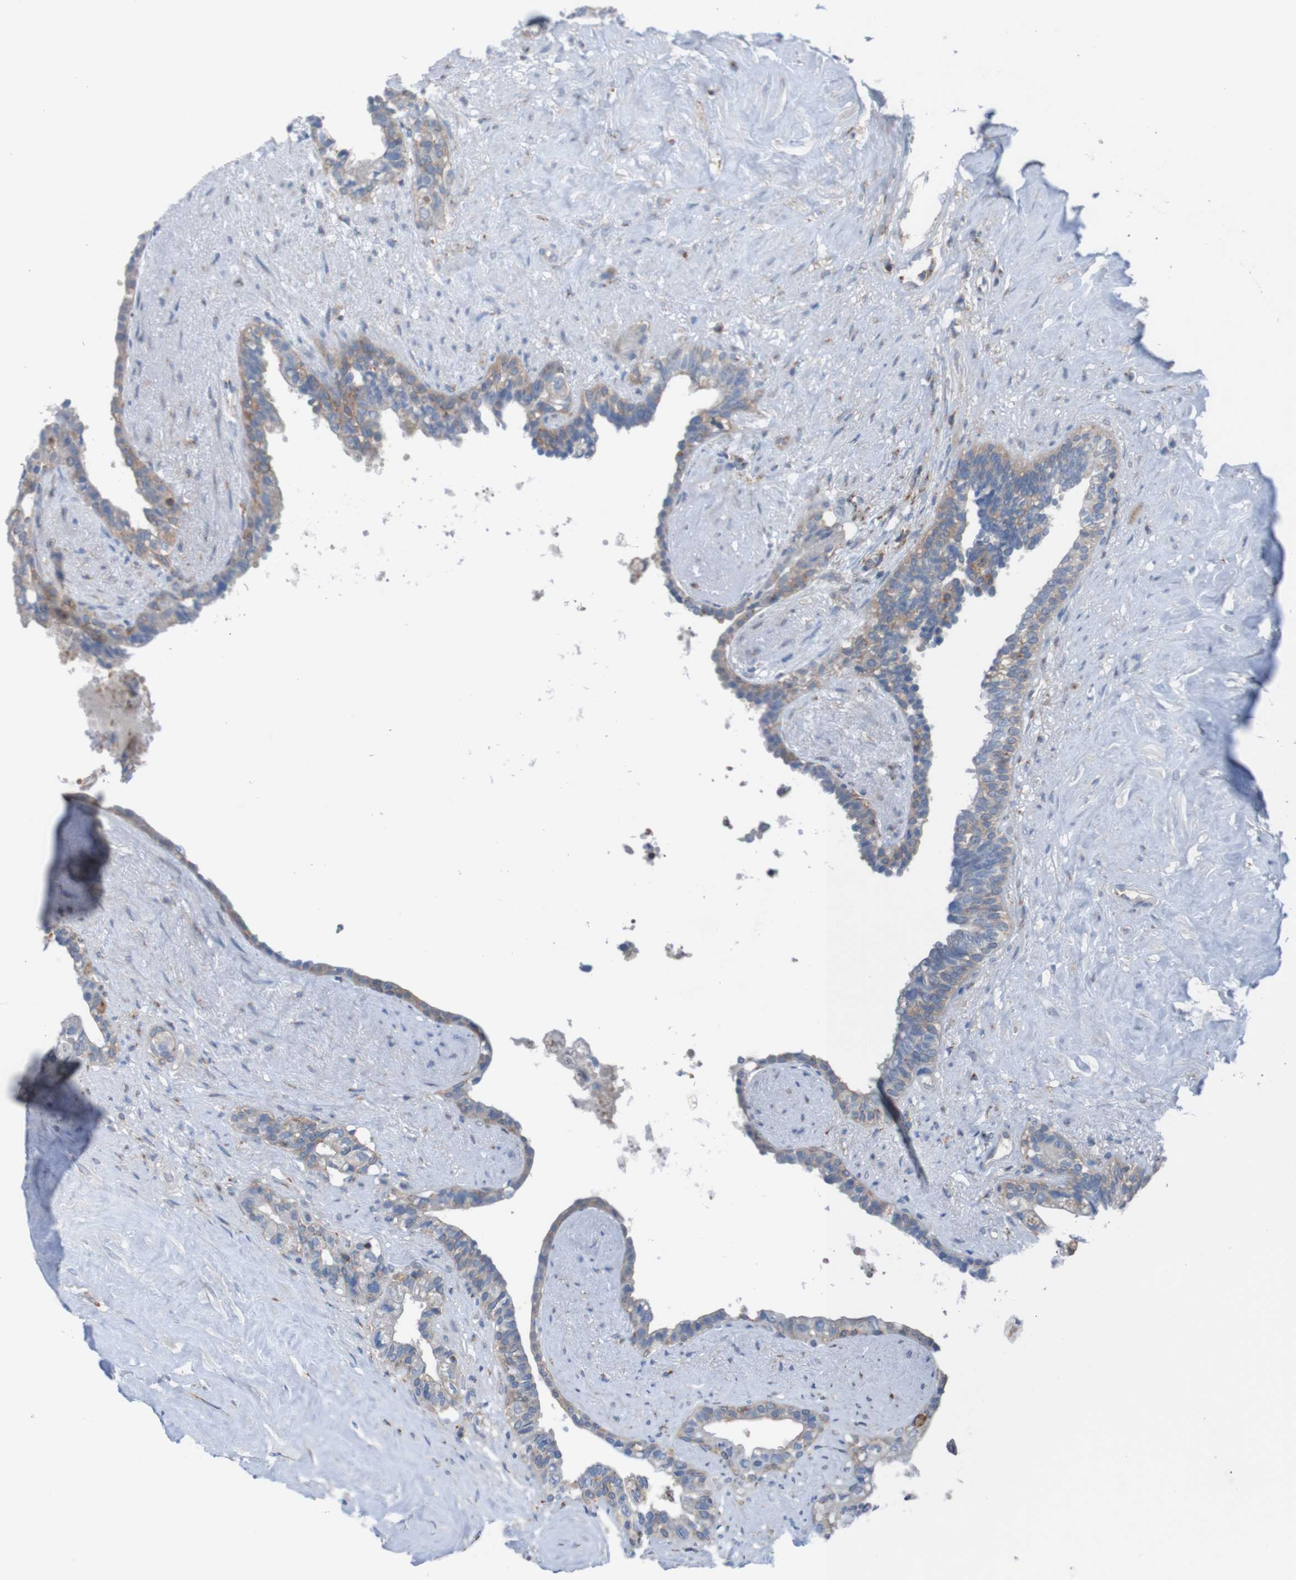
{"staining": {"intensity": "moderate", "quantity": "25%-75%", "location": "cytoplasmic/membranous"}, "tissue": "seminal vesicle", "cell_type": "Glandular cells", "image_type": "normal", "snomed": [{"axis": "morphology", "description": "Normal tissue, NOS"}, {"axis": "topography", "description": "Seminal veicle"}], "caption": "Human seminal vesicle stained with a brown dye demonstrates moderate cytoplasmic/membranous positive staining in approximately 25%-75% of glandular cells.", "gene": "MINAR1", "patient": {"sex": "male", "age": 63}}